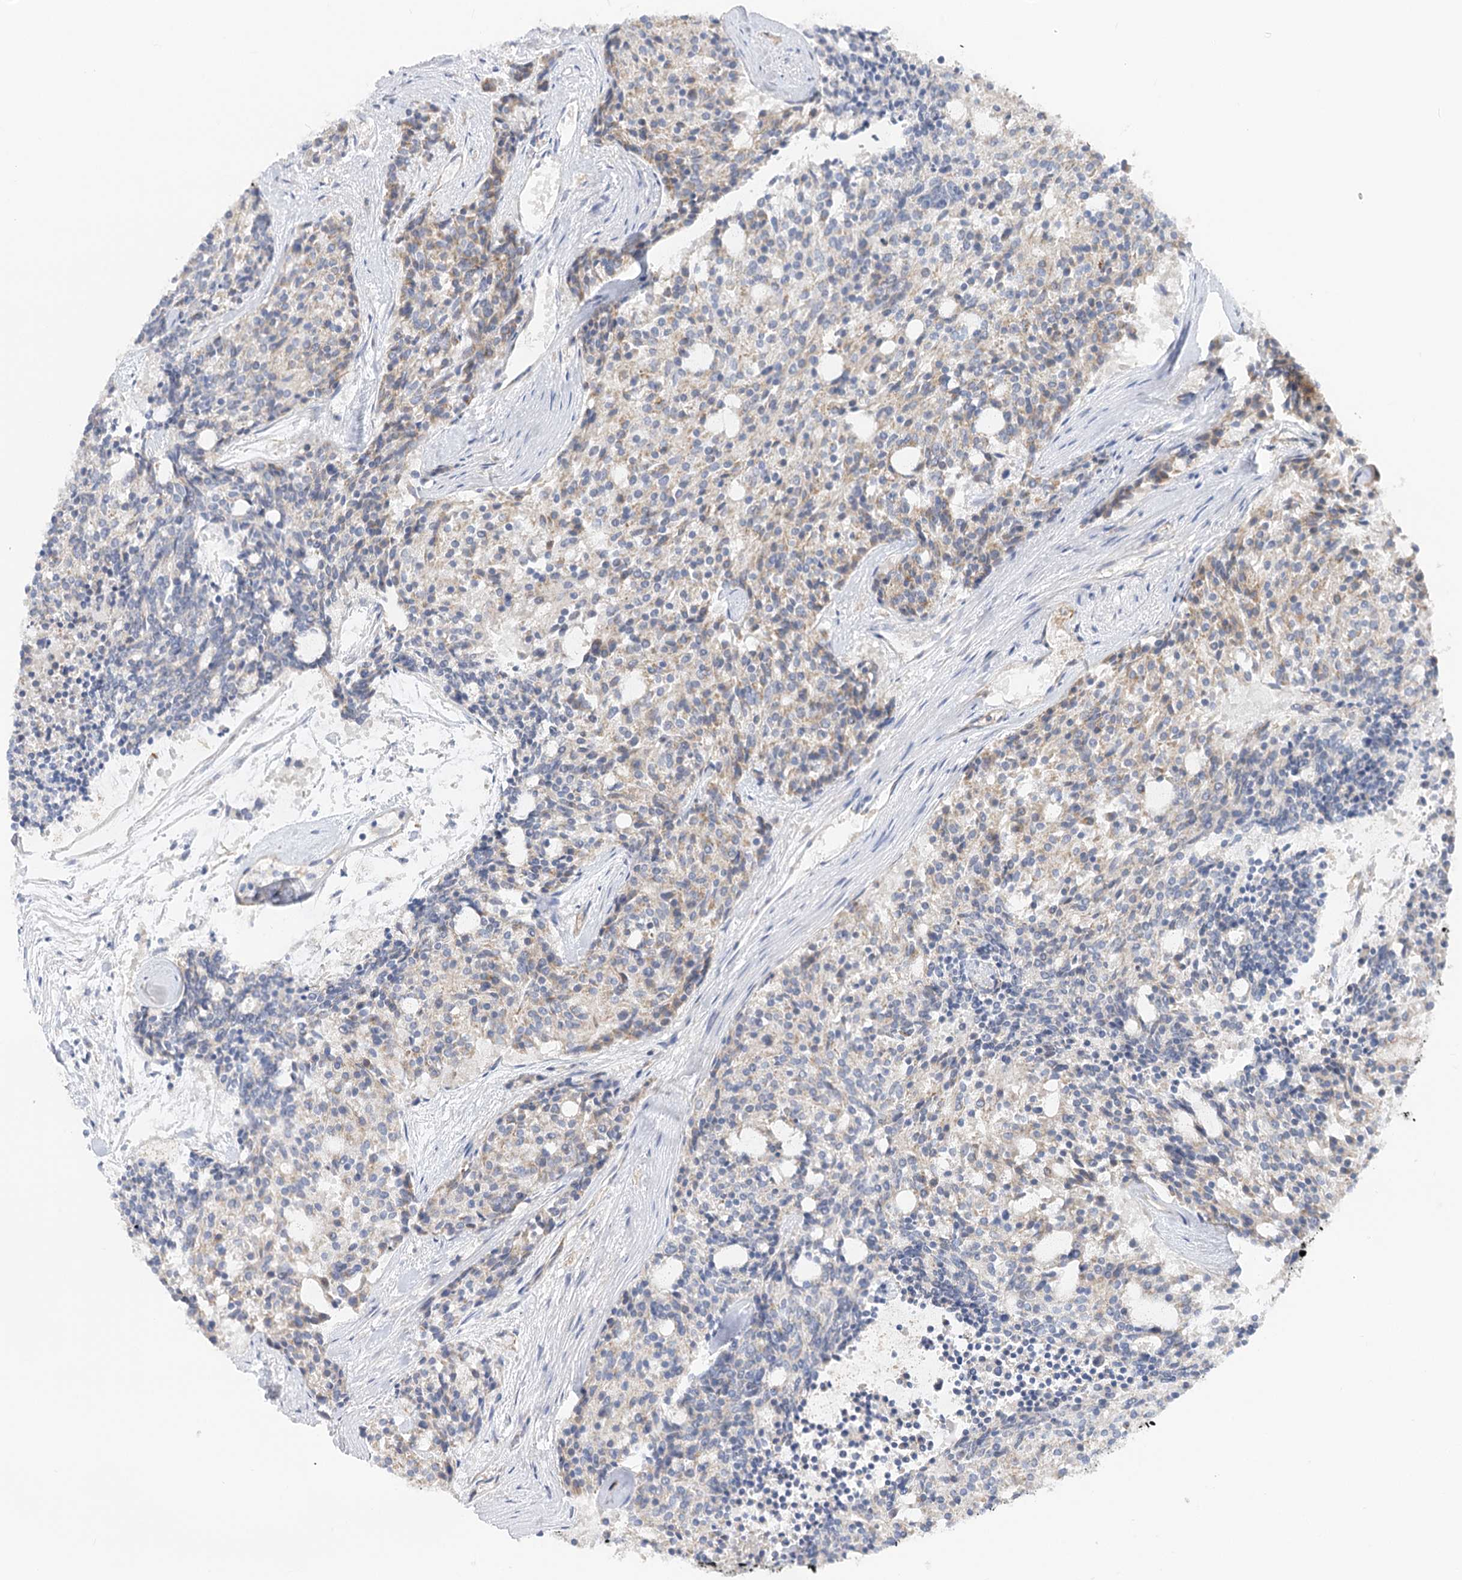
{"staining": {"intensity": "weak", "quantity": "25%-75%", "location": "cytoplasmic/membranous"}, "tissue": "carcinoid", "cell_type": "Tumor cells", "image_type": "cancer", "snomed": [{"axis": "morphology", "description": "Carcinoid, malignant, NOS"}, {"axis": "topography", "description": "Pancreas"}], "caption": "There is low levels of weak cytoplasmic/membranous expression in tumor cells of carcinoid, as demonstrated by immunohistochemical staining (brown color).", "gene": "NELL2", "patient": {"sex": "female", "age": 54}}